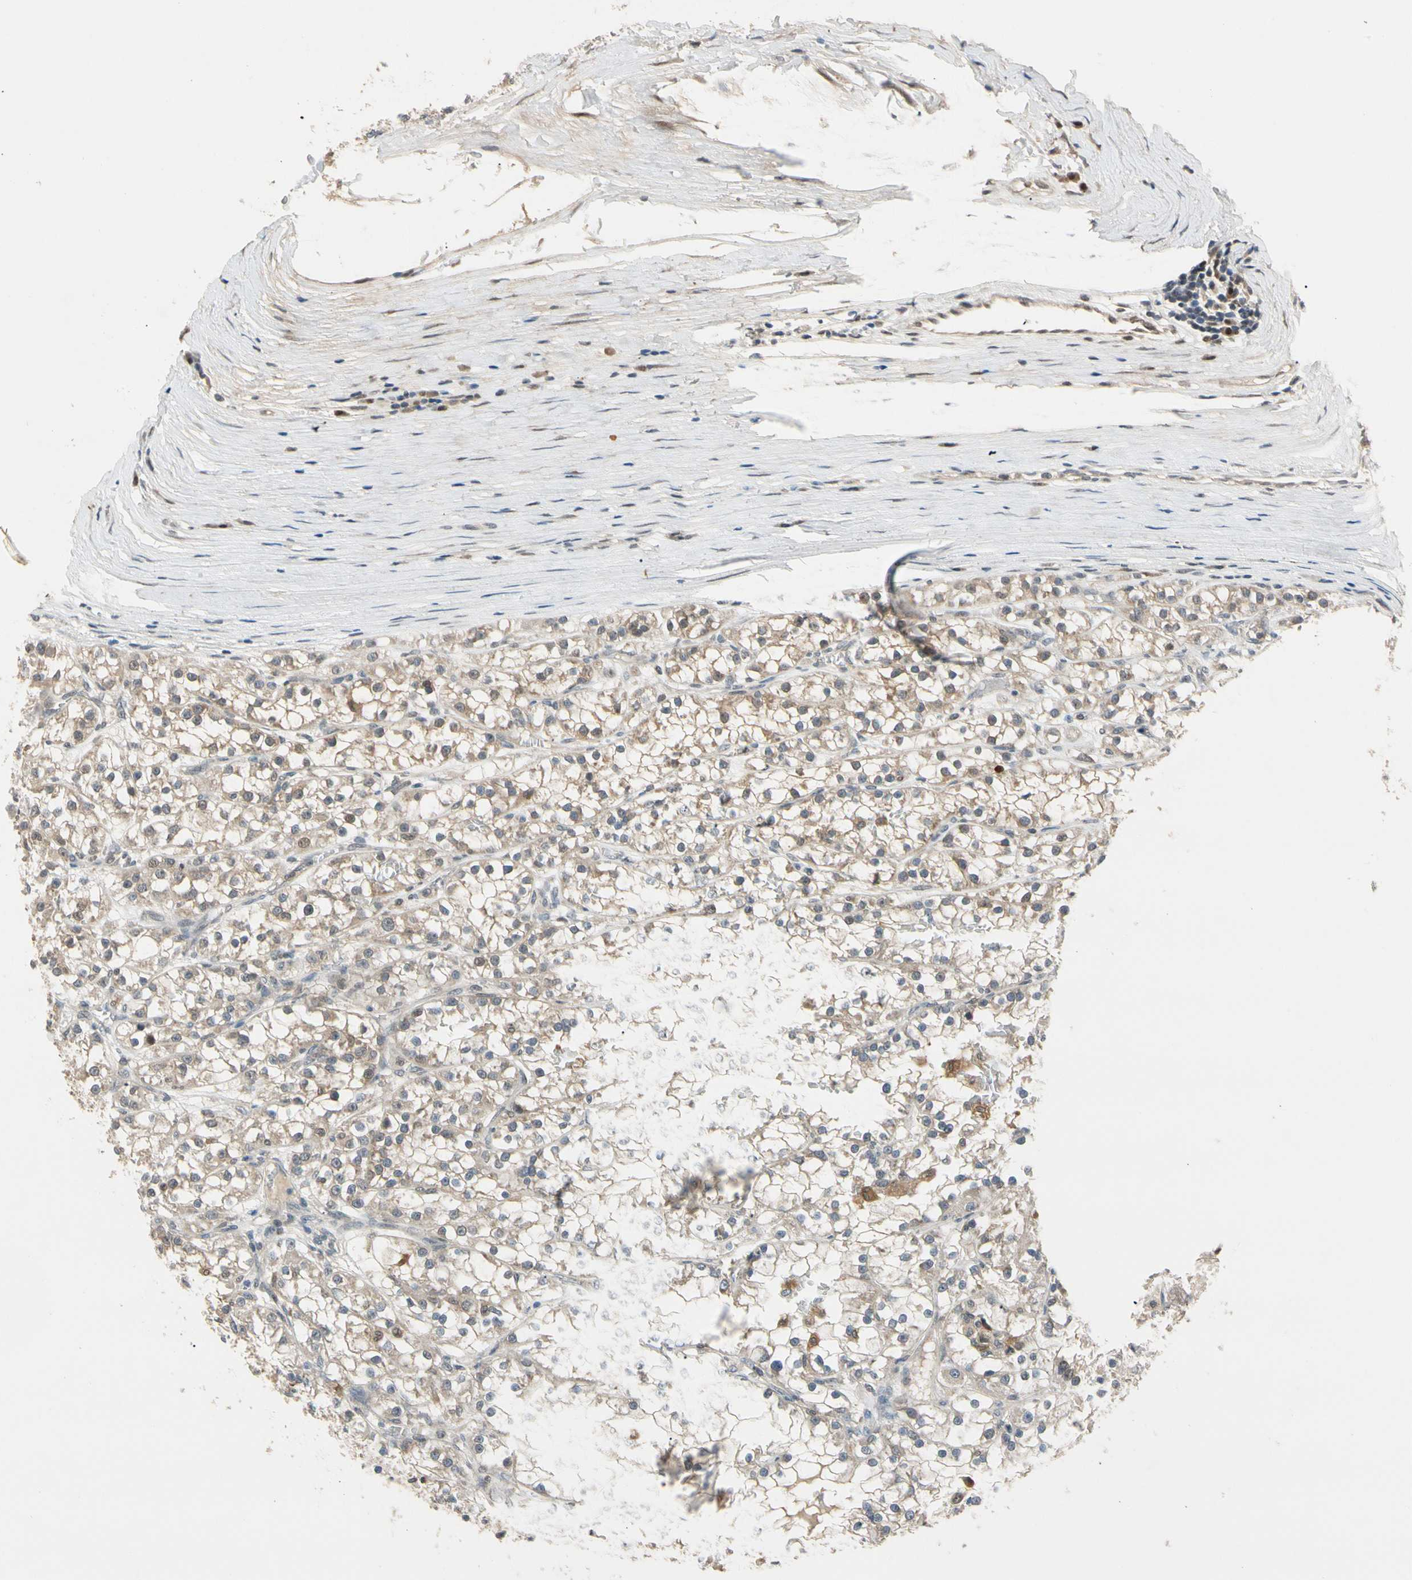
{"staining": {"intensity": "weak", "quantity": "25%-75%", "location": "cytoplasmic/membranous"}, "tissue": "renal cancer", "cell_type": "Tumor cells", "image_type": "cancer", "snomed": [{"axis": "morphology", "description": "Adenocarcinoma, NOS"}, {"axis": "topography", "description": "Kidney"}], "caption": "Immunohistochemical staining of human renal cancer (adenocarcinoma) shows weak cytoplasmic/membranous protein positivity in about 25%-75% of tumor cells.", "gene": "RIOX2", "patient": {"sex": "female", "age": 52}}